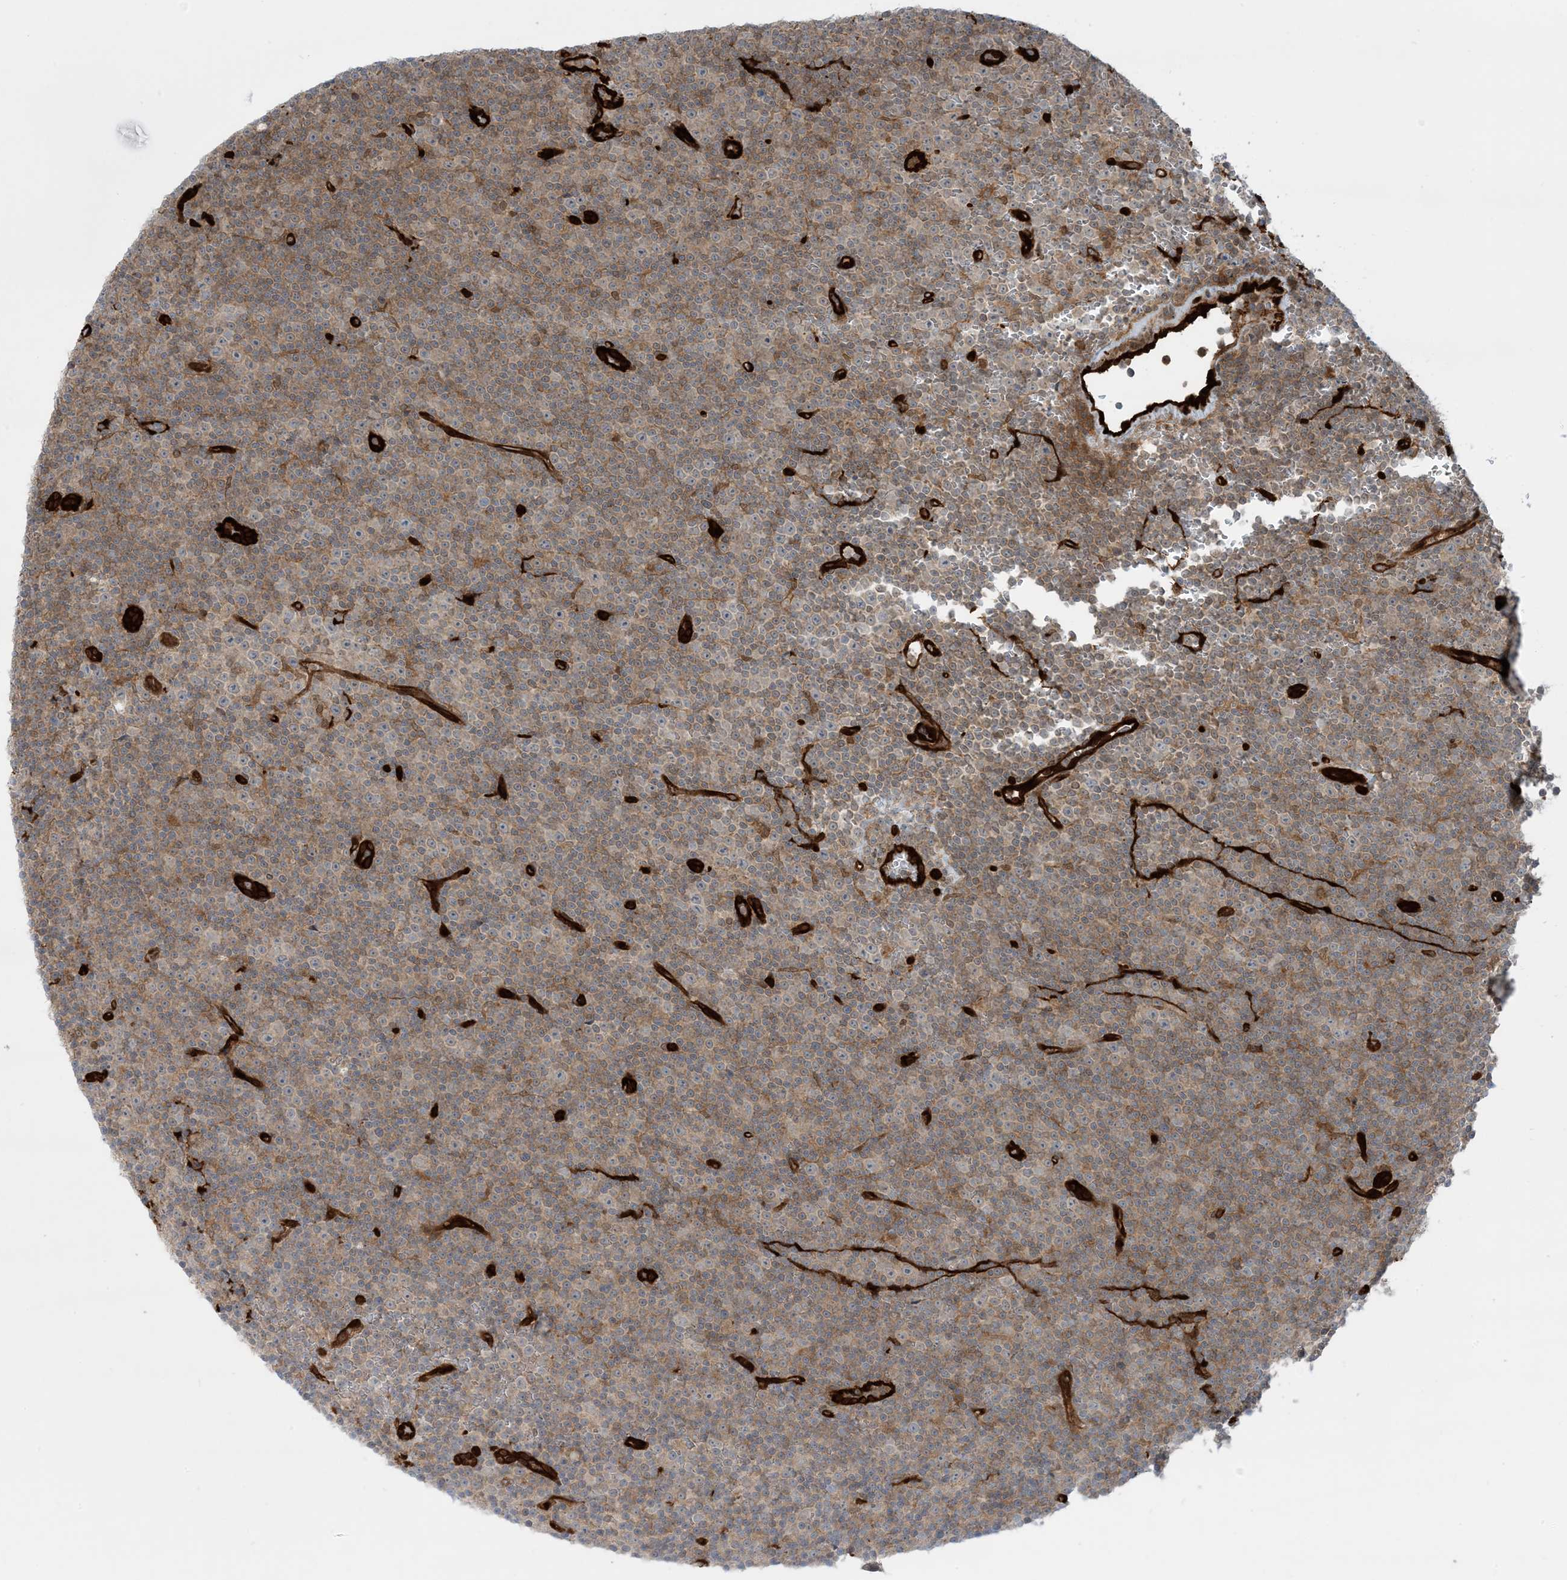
{"staining": {"intensity": "moderate", "quantity": "25%-75%", "location": "cytoplasmic/membranous"}, "tissue": "lymphoma", "cell_type": "Tumor cells", "image_type": "cancer", "snomed": [{"axis": "morphology", "description": "Malignant lymphoma, non-Hodgkin's type, Low grade"}, {"axis": "topography", "description": "Lymph node"}], "caption": "Approximately 25%-75% of tumor cells in human malignant lymphoma, non-Hodgkin's type (low-grade) demonstrate moderate cytoplasmic/membranous protein staining as visualized by brown immunohistochemical staining.", "gene": "PPM1F", "patient": {"sex": "female", "age": 67}}